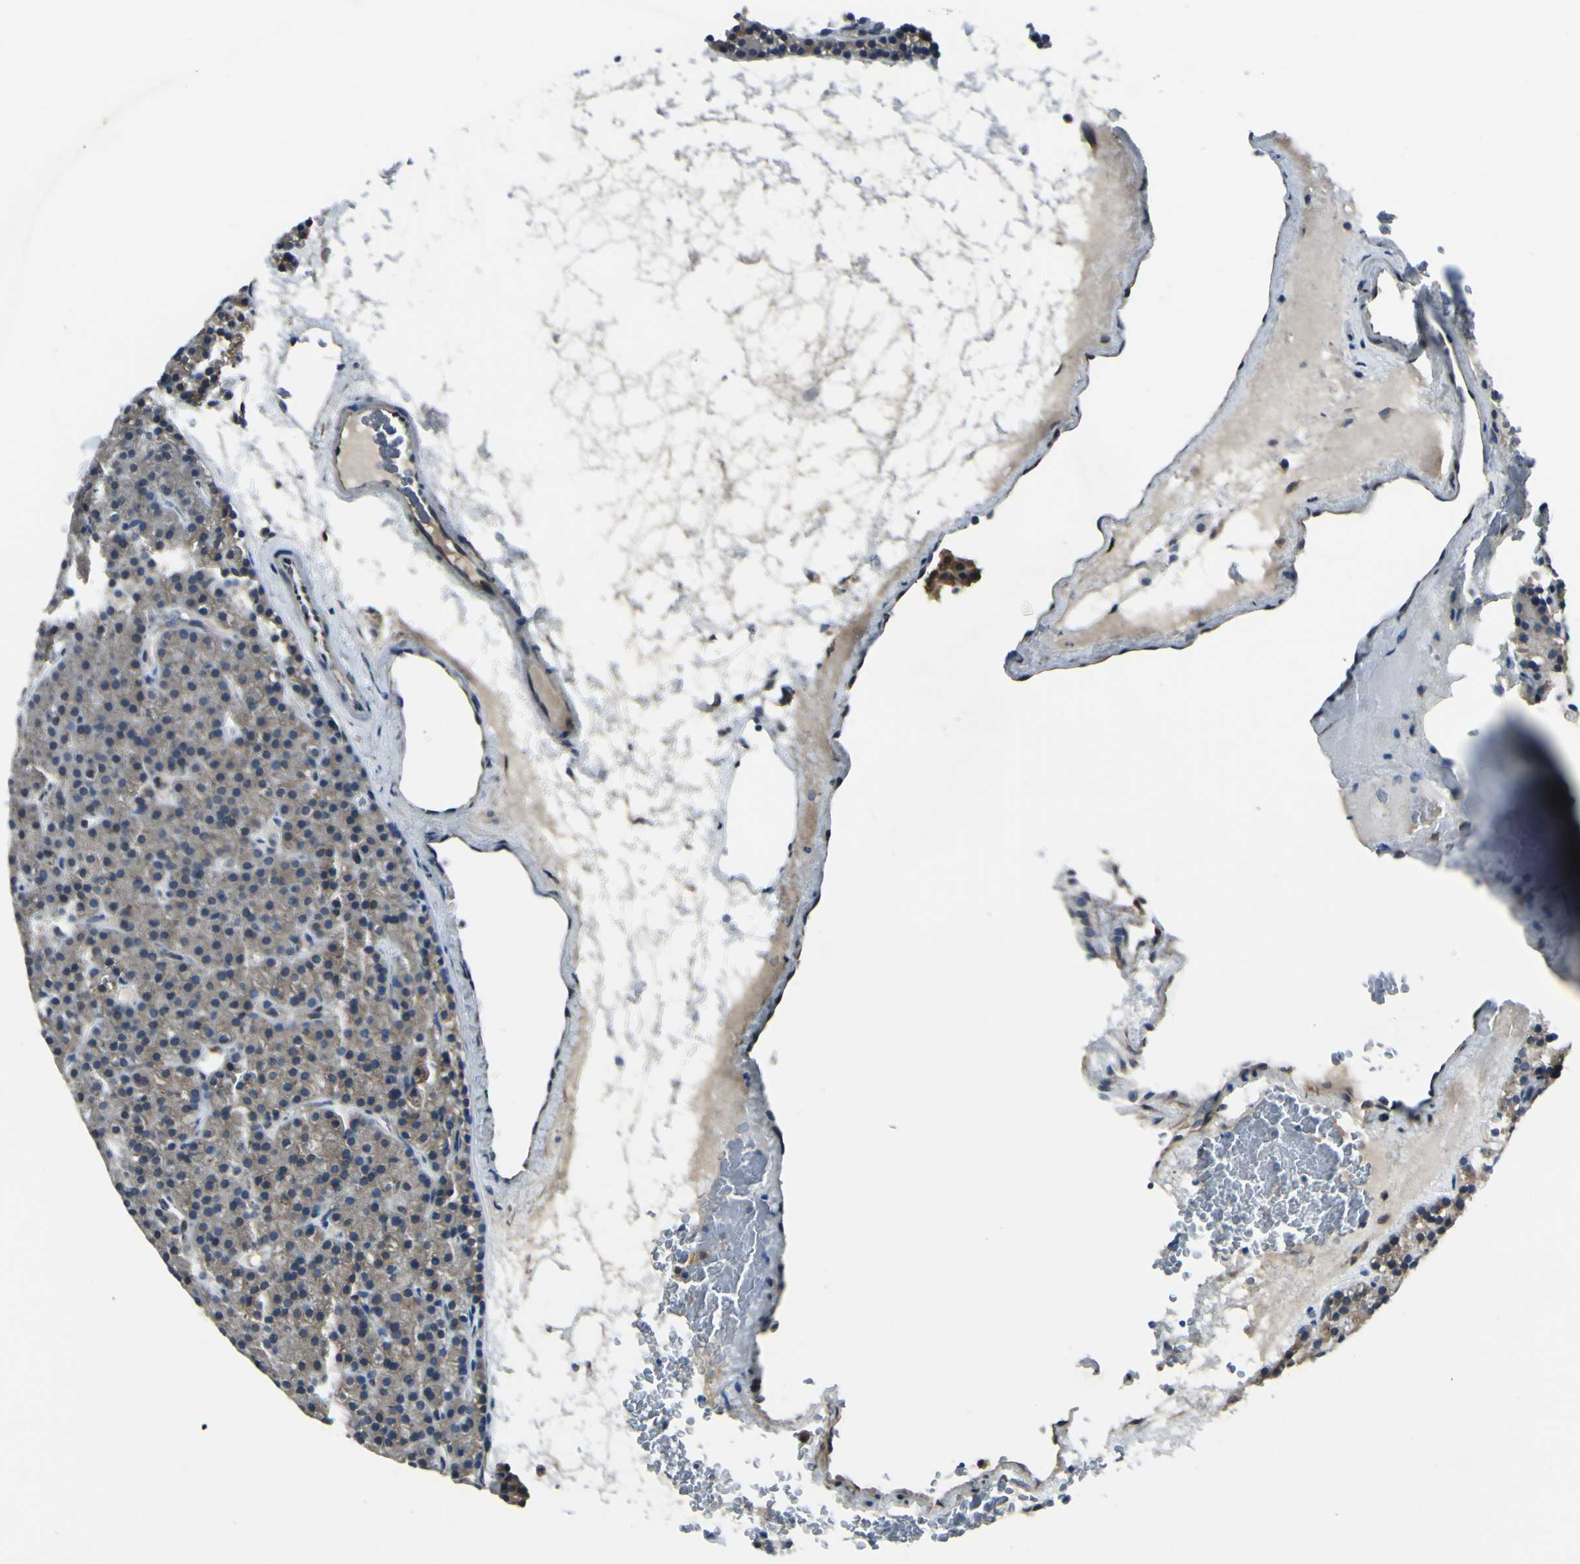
{"staining": {"intensity": "weak", "quantity": "25%-75%", "location": "cytoplasmic/membranous"}, "tissue": "parathyroid gland", "cell_type": "Glandular cells", "image_type": "normal", "snomed": [{"axis": "morphology", "description": "Normal tissue, NOS"}, {"axis": "morphology", "description": "Hyperplasia, NOS"}, {"axis": "topography", "description": "Parathyroid gland"}], "caption": "The photomicrograph exhibits a brown stain indicating the presence of a protein in the cytoplasmic/membranous of glandular cells in parathyroid gland.", "gene": "SELENOS", "patient": {"sex": "male", "age": 44}}